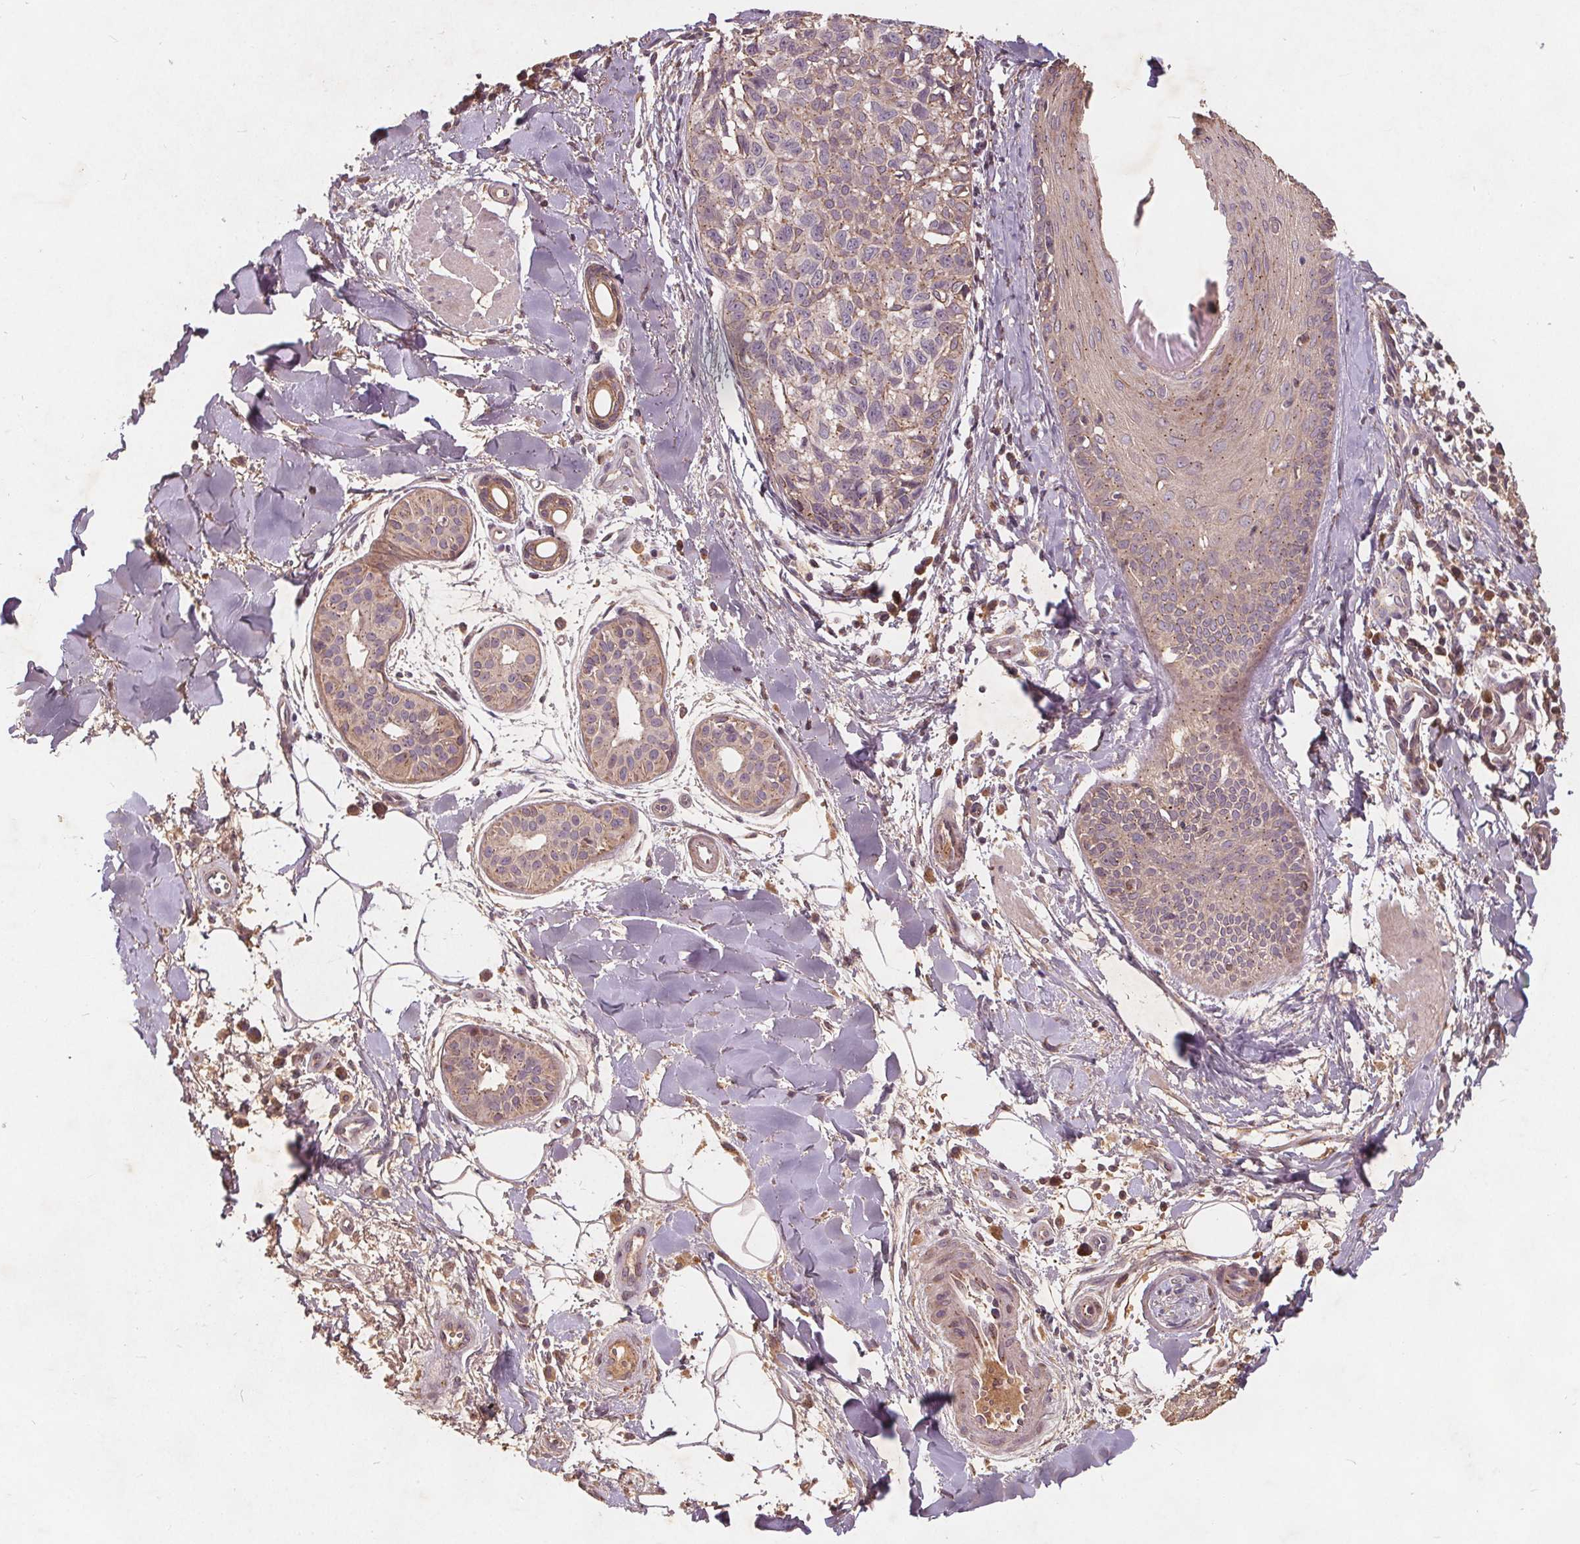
{"staining": {"intensity": "weak", "quantity": "<25%", "location": "cytoplasmic/membranous"}, "tissue": "melanoma", "cell_type": "Tumor cells", "image_type": "cancer", "snomed": [{"axis": "morphology", "description": "Malignant melanoma, NOS"}, {"axis": "topography", "description": "Skin"}], "caption": "Immunohistochemistry of melanoma demonstrates no positivity in tumor cells. The staining was performed using DAB (3,3'-diaminobenzidine) to visualize the protein expression in brown, while the nuclei were stained in blue with hematoxylin (Magnification: 20x).", "gene": "CSNK1G2", "patient": {"sex": "male", "age": 48}}